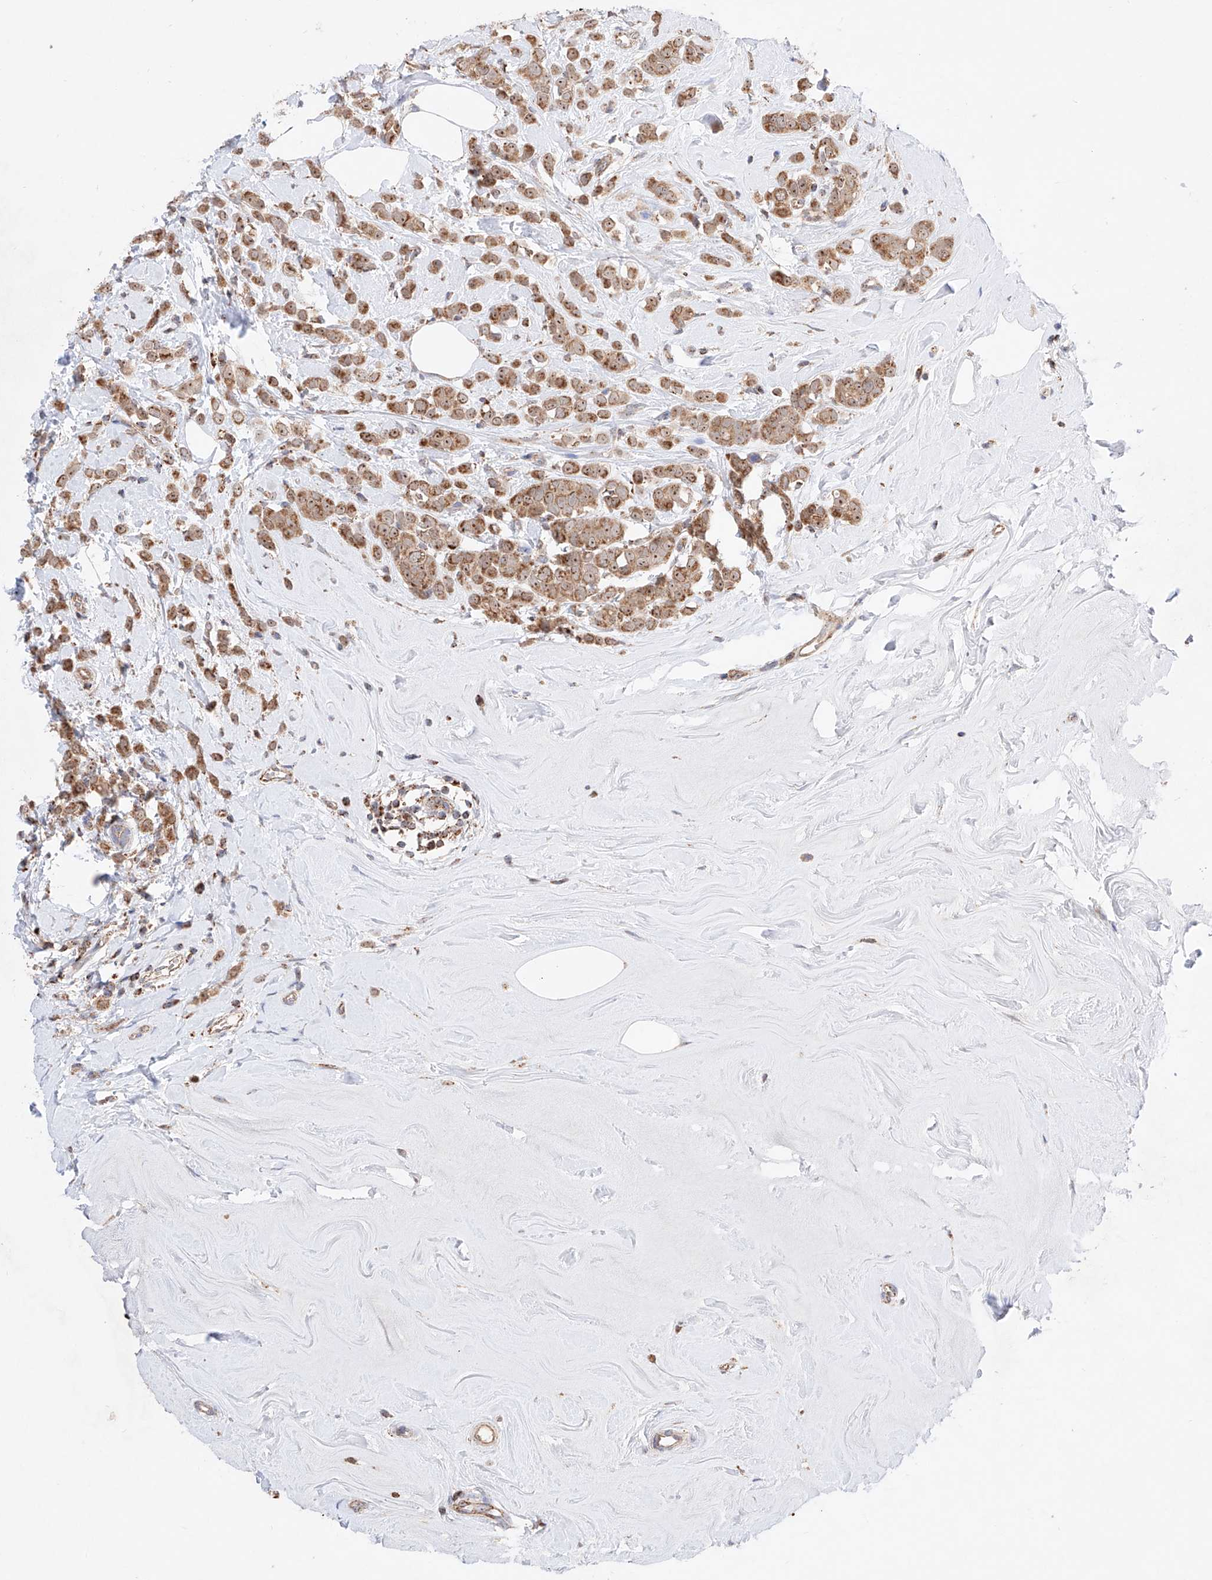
{"staining": {"intensity": "moderate", "quantity": ">75%", "location": "cytoplasmic/membranous"}, "tissue": "breast cancer", "cell_type": "Tumor cells", "image_type": "cancer", "snomed": [{"axis": "morphology", "description": "Lobular carcinoma"}, {"axis": "topography", "description": "Breast"}], "caption": "Breast cancer stained with DAB (3,3'-diaminobenzidine) immunohistochemistry shows medium levels of moderate cytoplasmic/membranous staining in about >75% of tumor cells.", "gene": "KTI12", "patient": {"sex": "female", "age": 47}}